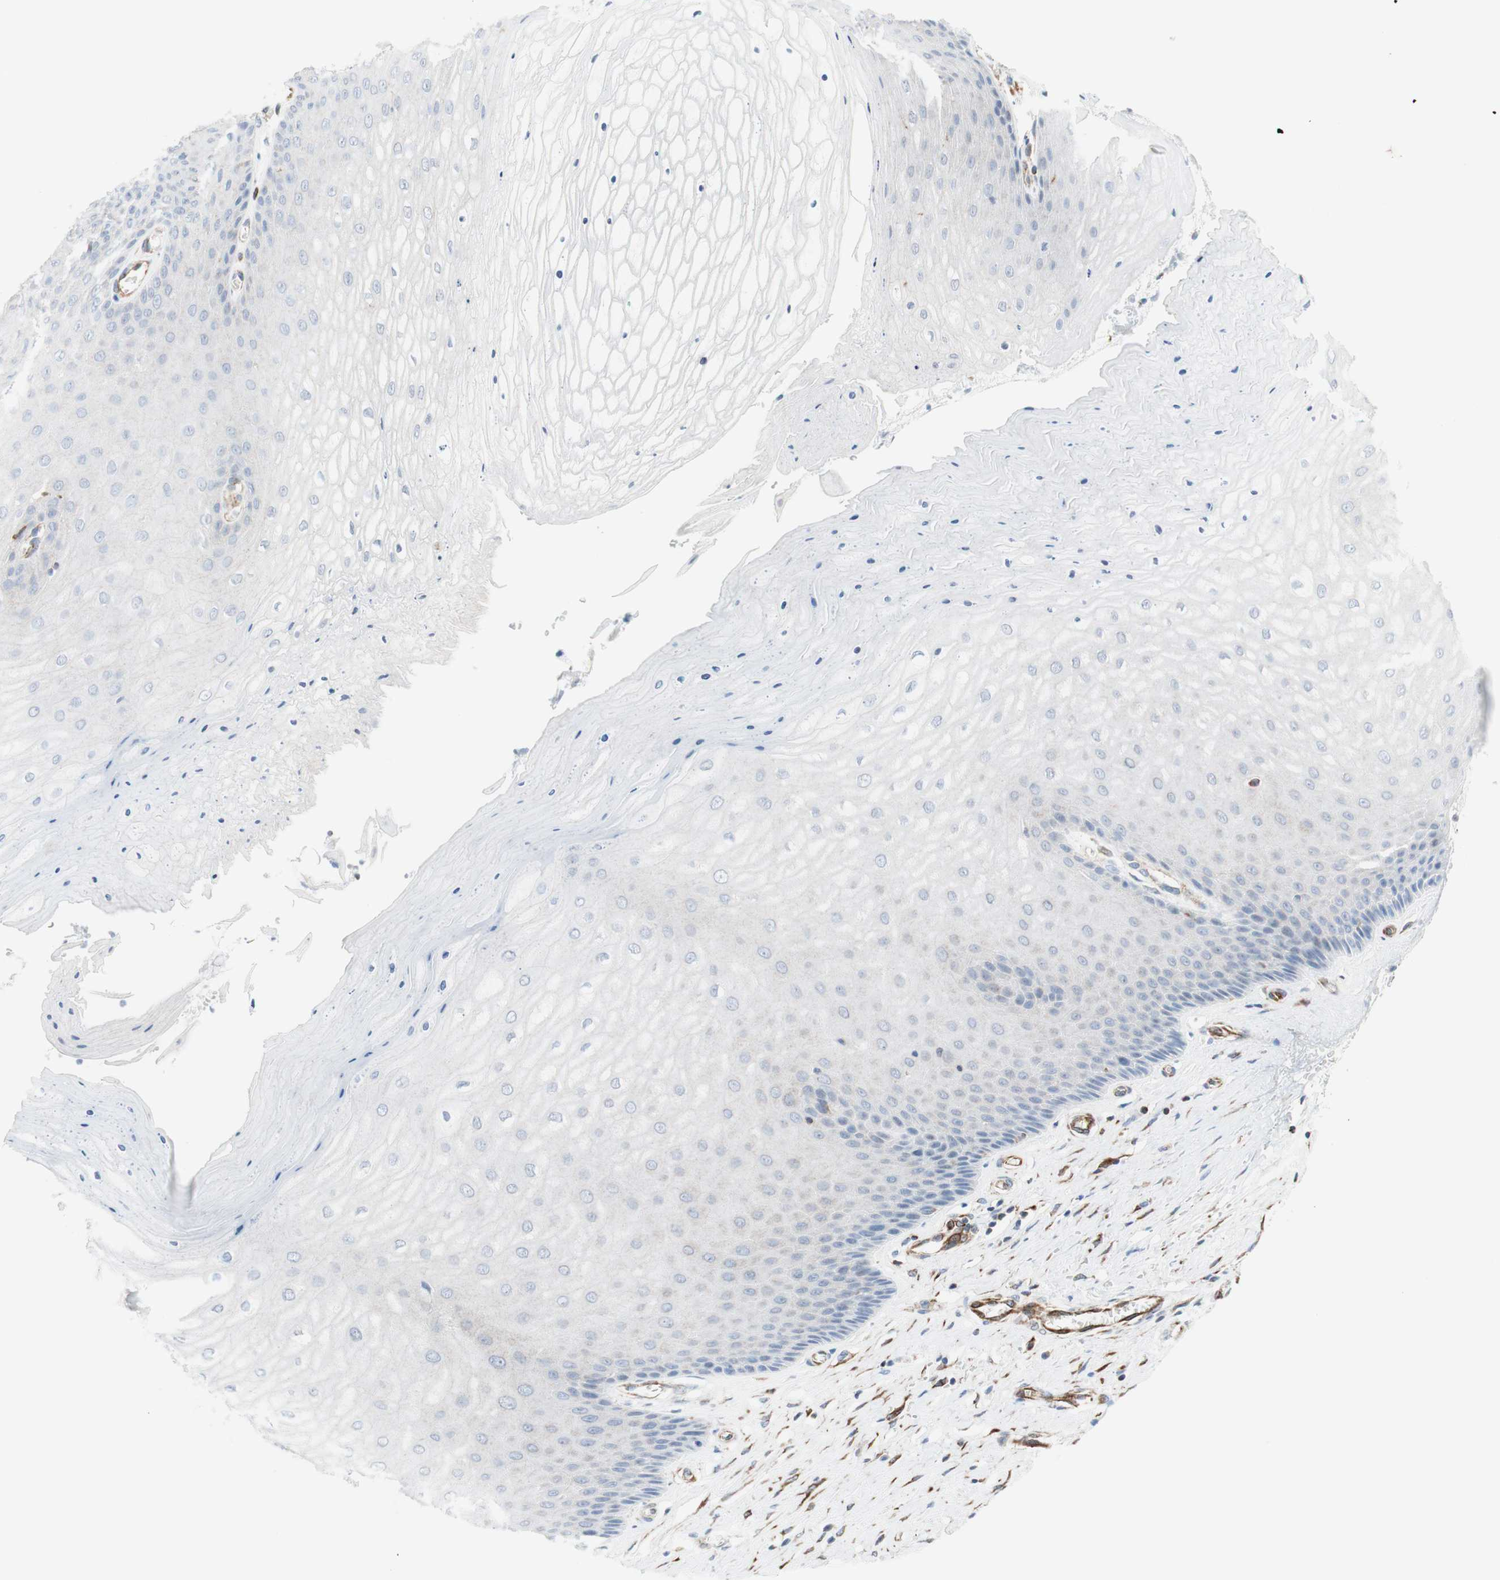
{"staining": {"intensity": "negative", "quantity": "none", "location": "none"}, "tissue": "cervix", "cell_type": "Glandular cells", "image_type": "normal", "snomed": [{"axis": "morphology", "description": "Normal tissue, NOS"}, {"axis": "topography", "description": "Cervix"}], "caption": "This is an immunohistochemistry (IHC) micrograph of benign human cervix. There is no expression in glandular cells.", "gene": "POU2AF1", "patient": {"sex": "female", "age": 55}}